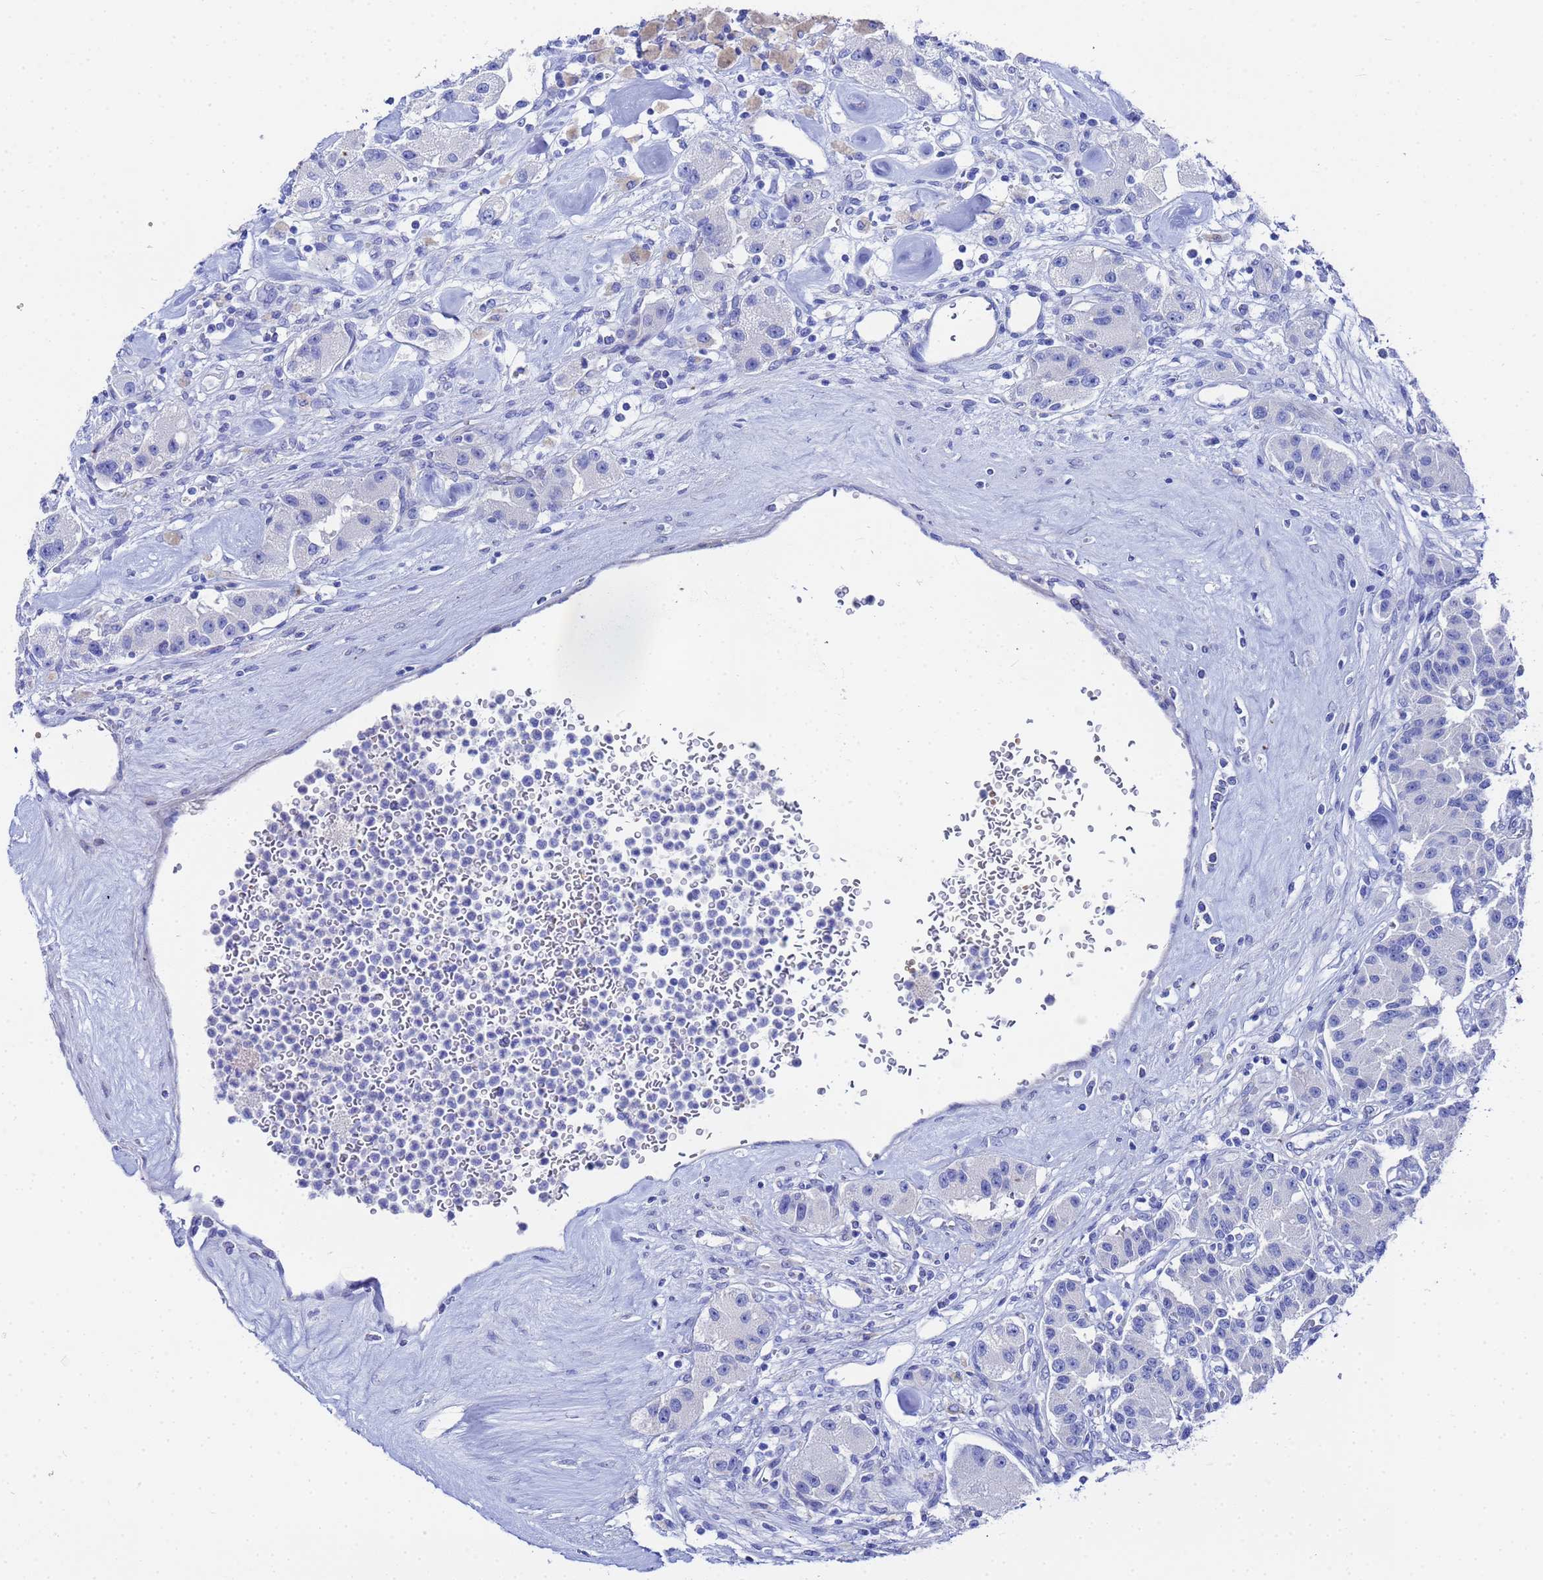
{"staining": {"intensity": "negative", "quantity": "none", "location": "none"}, "tissue": "carcinoid", "cell_type": "Tumor cells", "image_type": "cancer", "snomed": [{"axis": "morphology", "description": "Carcinoid, malignant, NOS"}, {"axis": "topography", "description": "Pancreas"}], "caption": "High power microscopy image of an immunohistochemistry (IHC) histopathology image of malignant carcinoid, revealing no significant expression in tumor cells. (IHC, brightfield microscopy, high magnification).", "gene": "ZNF26", "patient": {"sex": "male", "age": 41}}